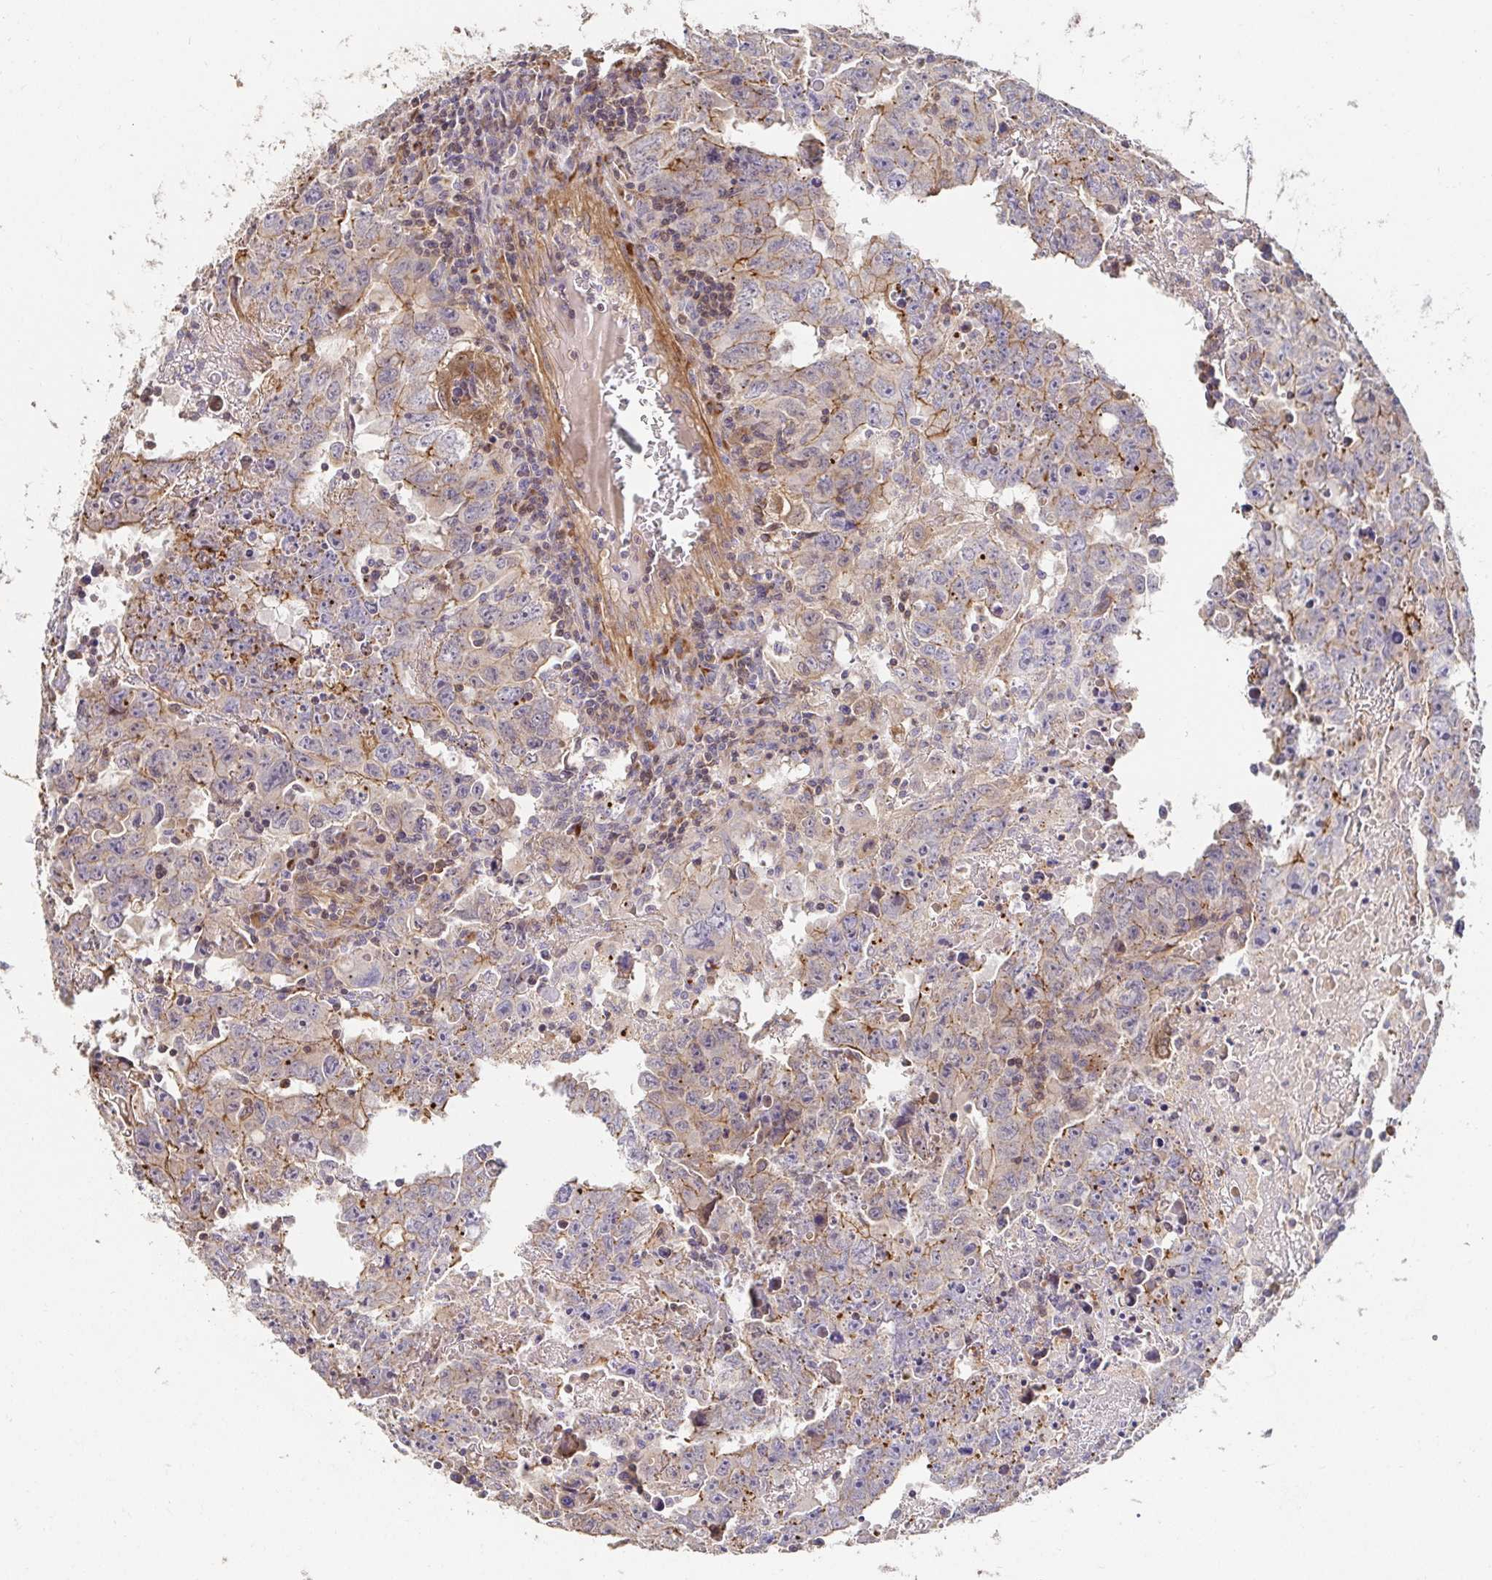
{"staining": {"intensity": "moderate", "quantity": "25%-75%", "location": "cytoplasmic/membranous"}, "tissue": "testis cancer", "cell_type": "Tumor cells", "image_type": "cancer", "snomed": [{"axis": "morphology", "description": "Carcinoma, Embryonal, NOS"}, {"axis": "topography", "description": "Testis"}], "caption": "There is medium levels of moderate cytoplasmic/membranous expression in tumor cells of testis embryonal carcinoma, as demonstrated by immunohistochemical staining (brown color).", "gene": "APBB1", "patient": {"sex": "male", "age": 22}}